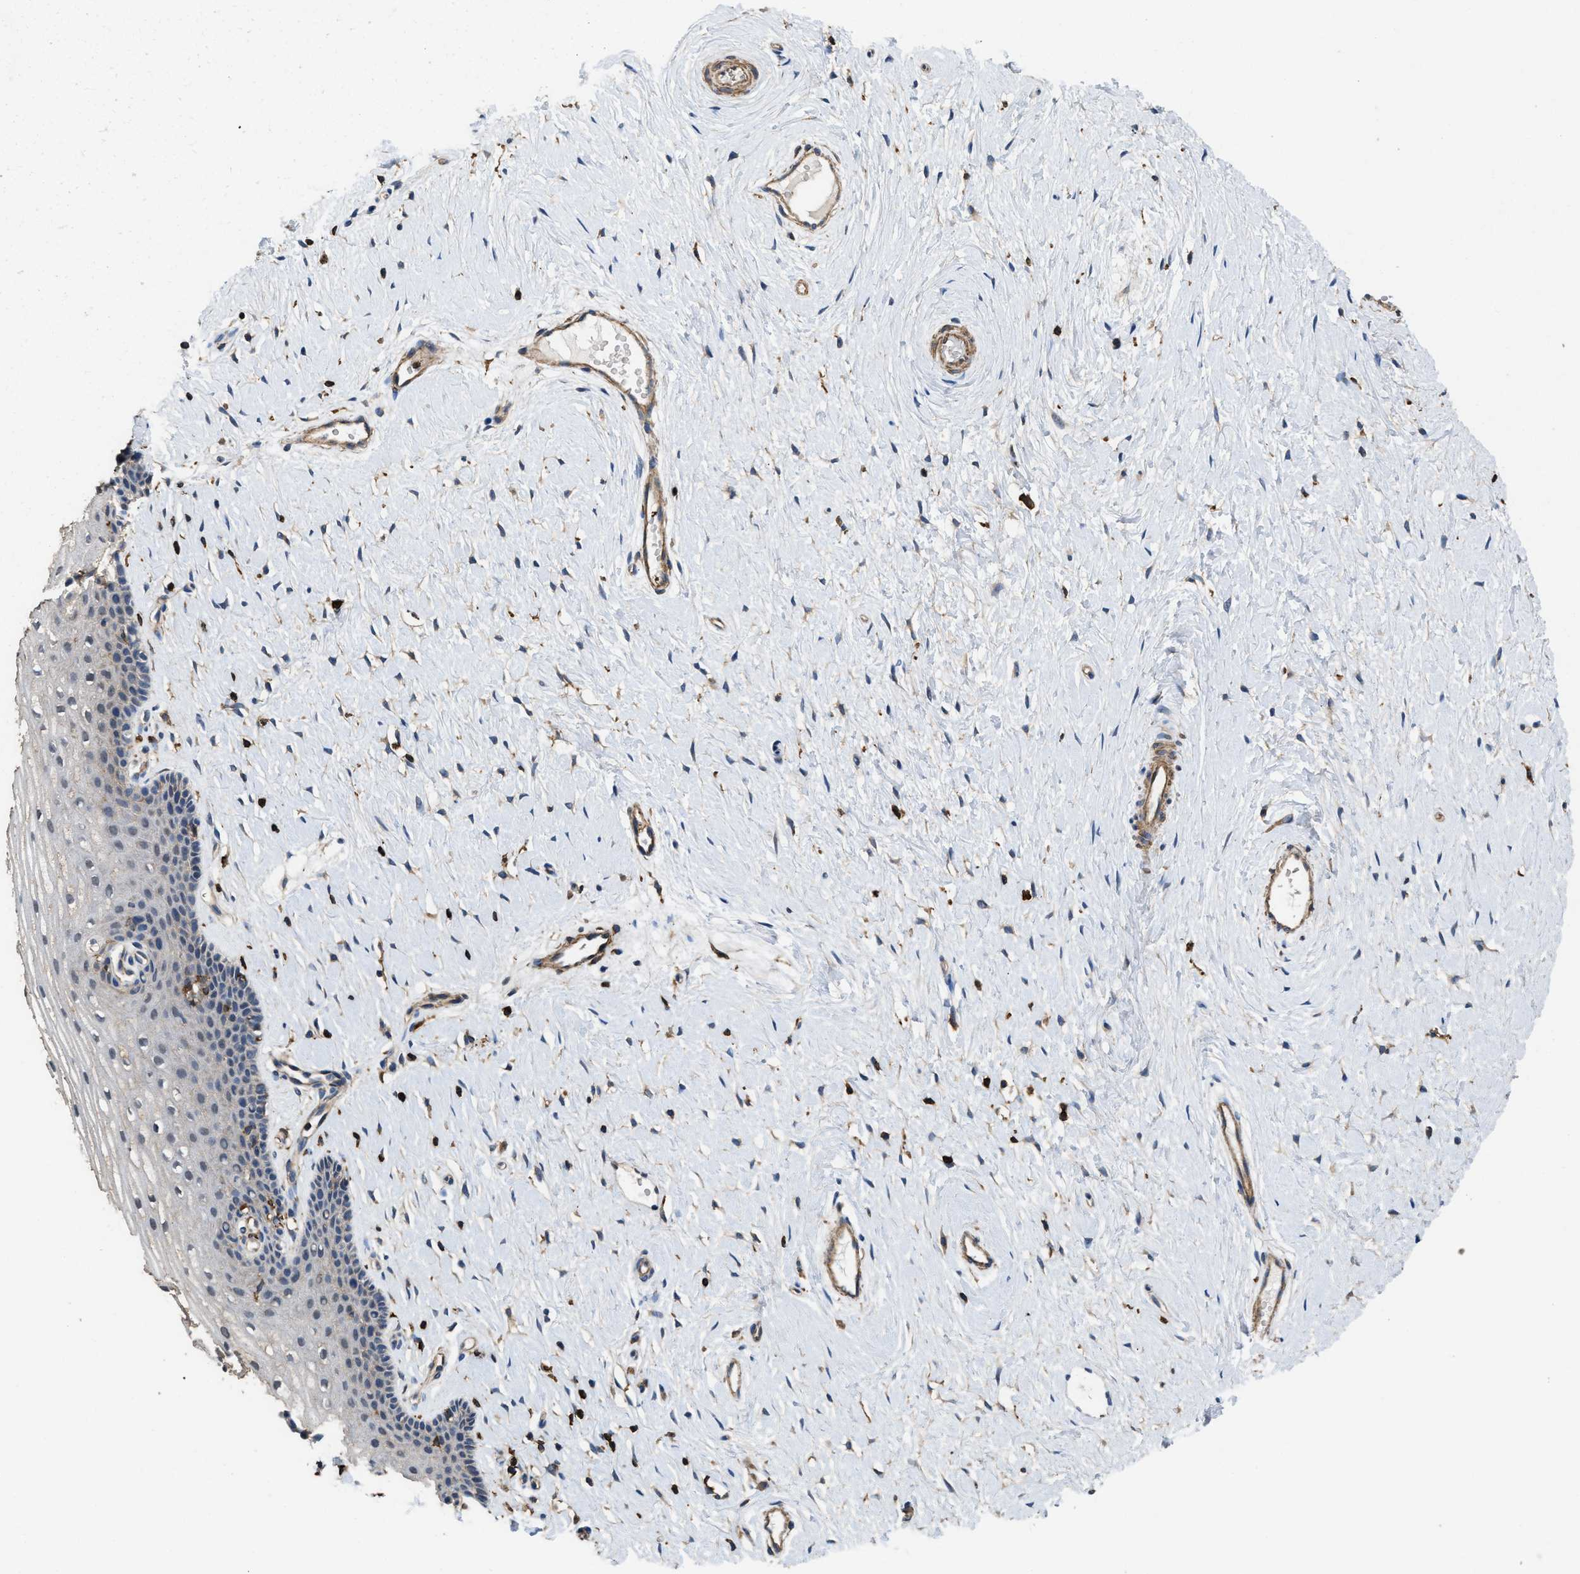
{"staining": {"intensity": "negative", "quantity": "none", "location": "none"}, "tissue": "cervix", "cell_type": "Squamous epithelial cells", "image_type": "normal", "snomed": [{"axis": "morphology", "description": "Normal tissue, NOS"}, {"axis": "topography", "description": "Cervix"}], "caption": "IHC image of benign cervix stained for a protein (brown), which displays no expression in squamous epithelial cells.", "gene": "LINGO2", "patient": {"sex": "female", "age": 39}}